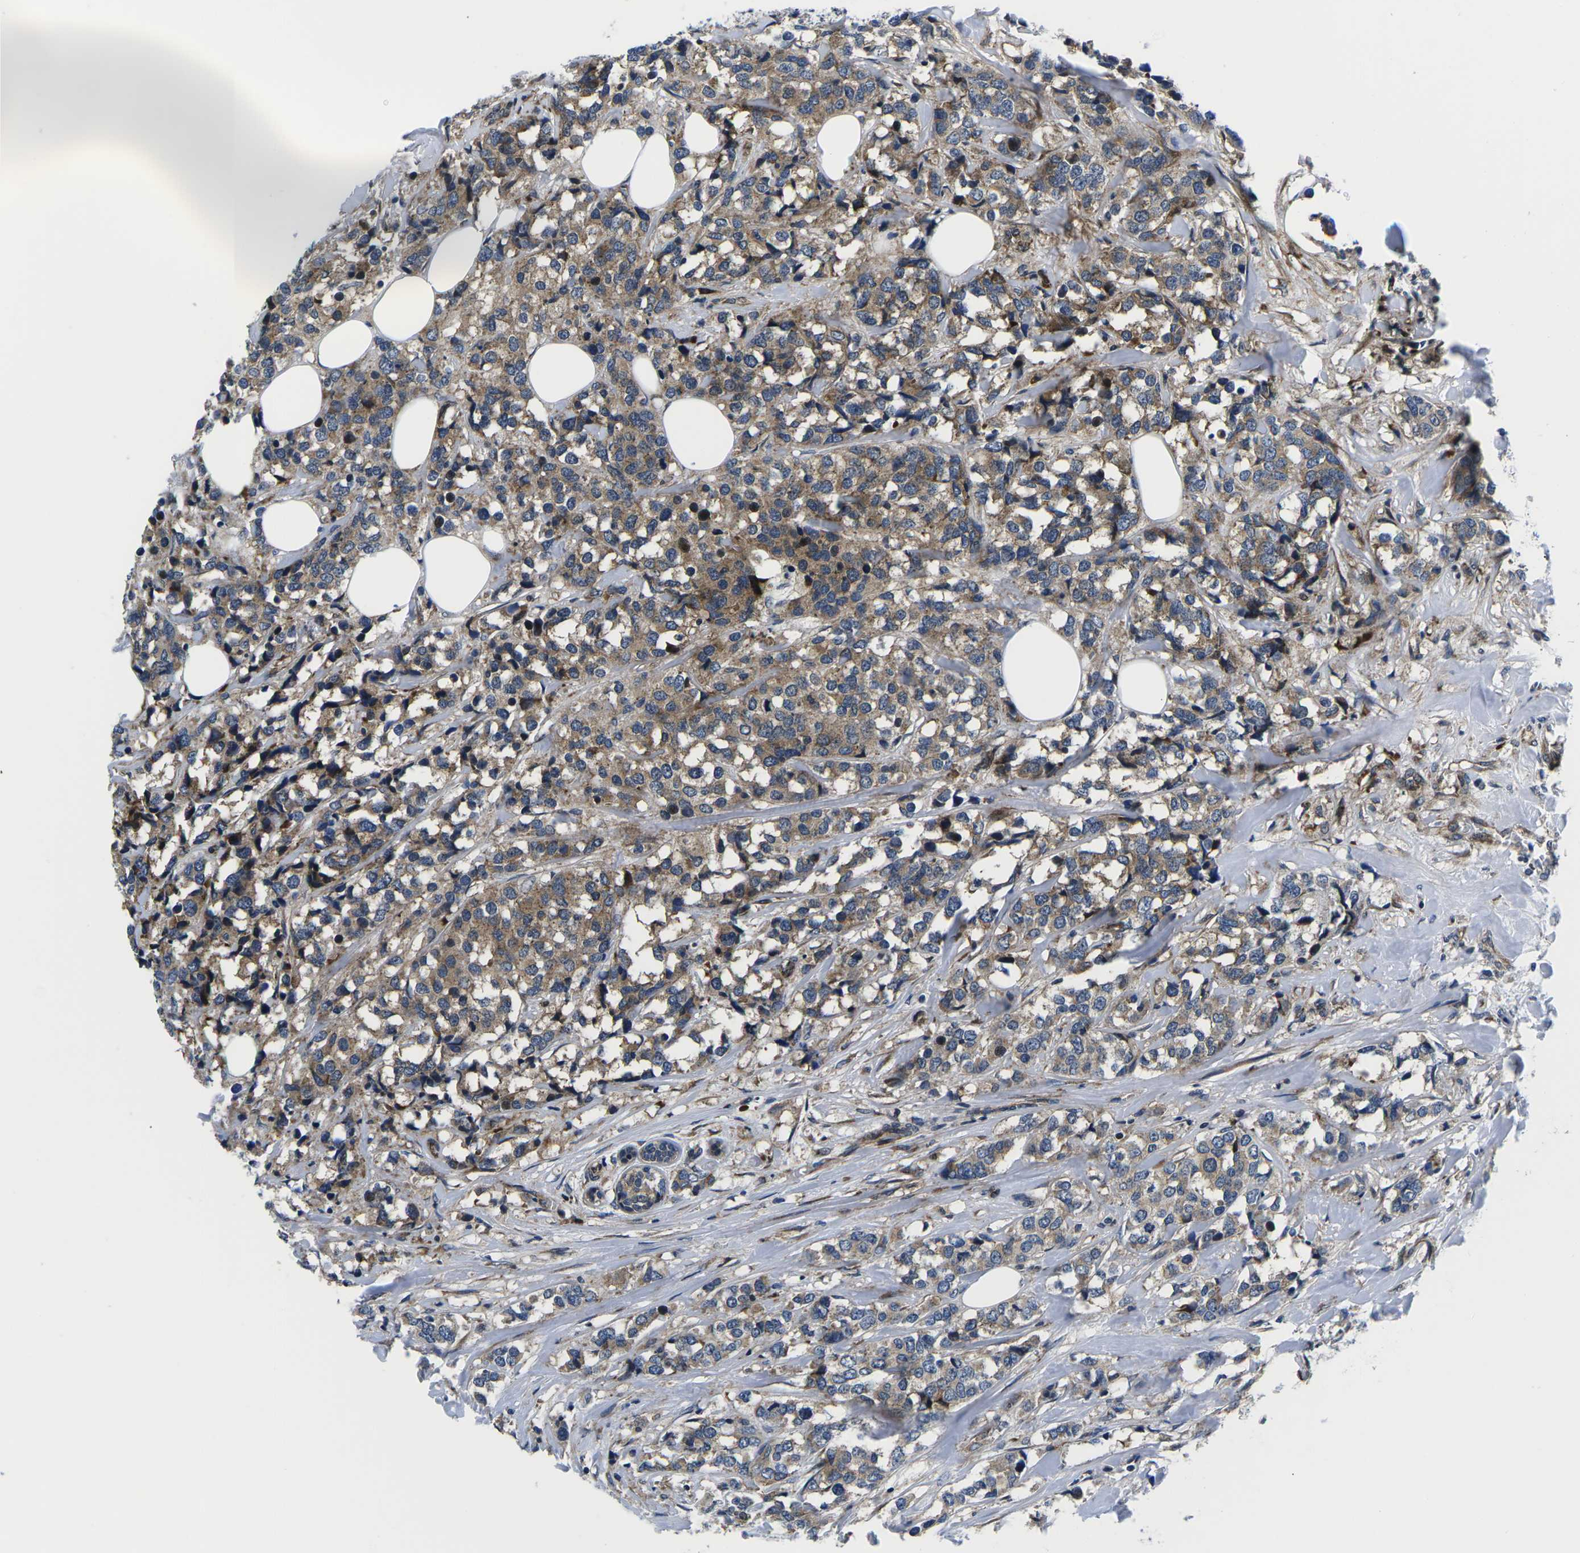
{"staining": {"intensity": "moderate", "quantity": ">75%", "location": "cytoplasmic/membranous"}, "tissue": "breast cancer", "cell_type": "Tumor cells", "image_type": "cancer", "snomed": [{"axis": "morphology", "description": "Lobular carcinoma"}, {"axis": "topography", "description": "Breast"}], "caption": "Immunohistochemical staining of breast lobular carcinoma reveals medium levels of moderate cytoplasmic/membranous protein positivity in about >75% of tumor cells.", "gene": "EIF4E", "patient": {"sex": "female", "age": 59}}